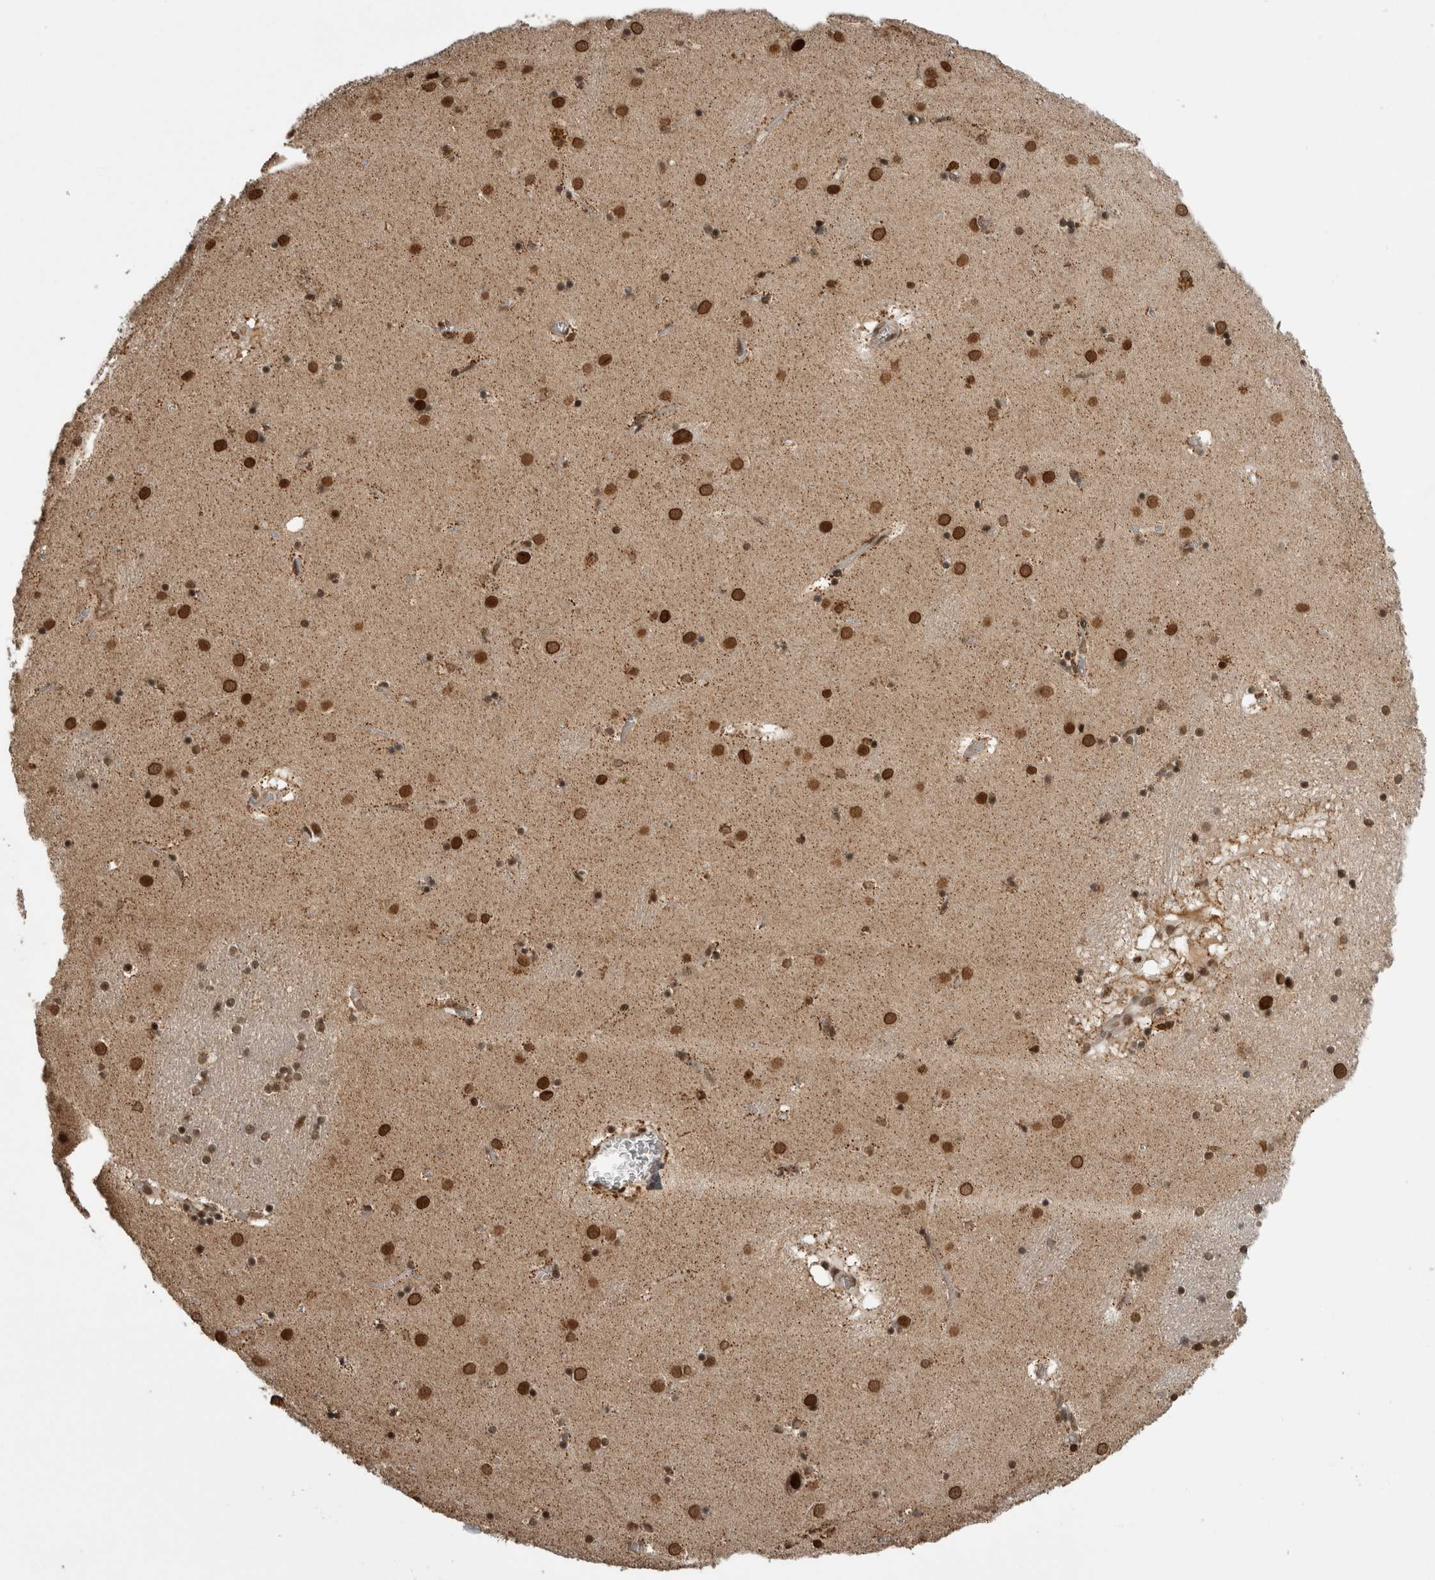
{"staining": {"intensity": "strong", "quantity": ">75%", "location": "nuclear"}, "tissue": "caudate", "cell_type": "Glial cells", "image_type": "normal", "snomed": [{"axis": "morphology", "description": "Normal tissue, NOS"}, {"axis": "topography", "description": "Lateral ventricle wall"}], "caption": "High-magnification brightfield microscopy of unremarkable caudate stained with DAB (3,3'-diaminobenzidine) (brown) and counterstained with hematoxylin (blue). glial cells exhibit strong nuclear expression is identified in about>75% of cells.", "gene": "CPSF2", "patient": {"sex": "male", "age": 70}}